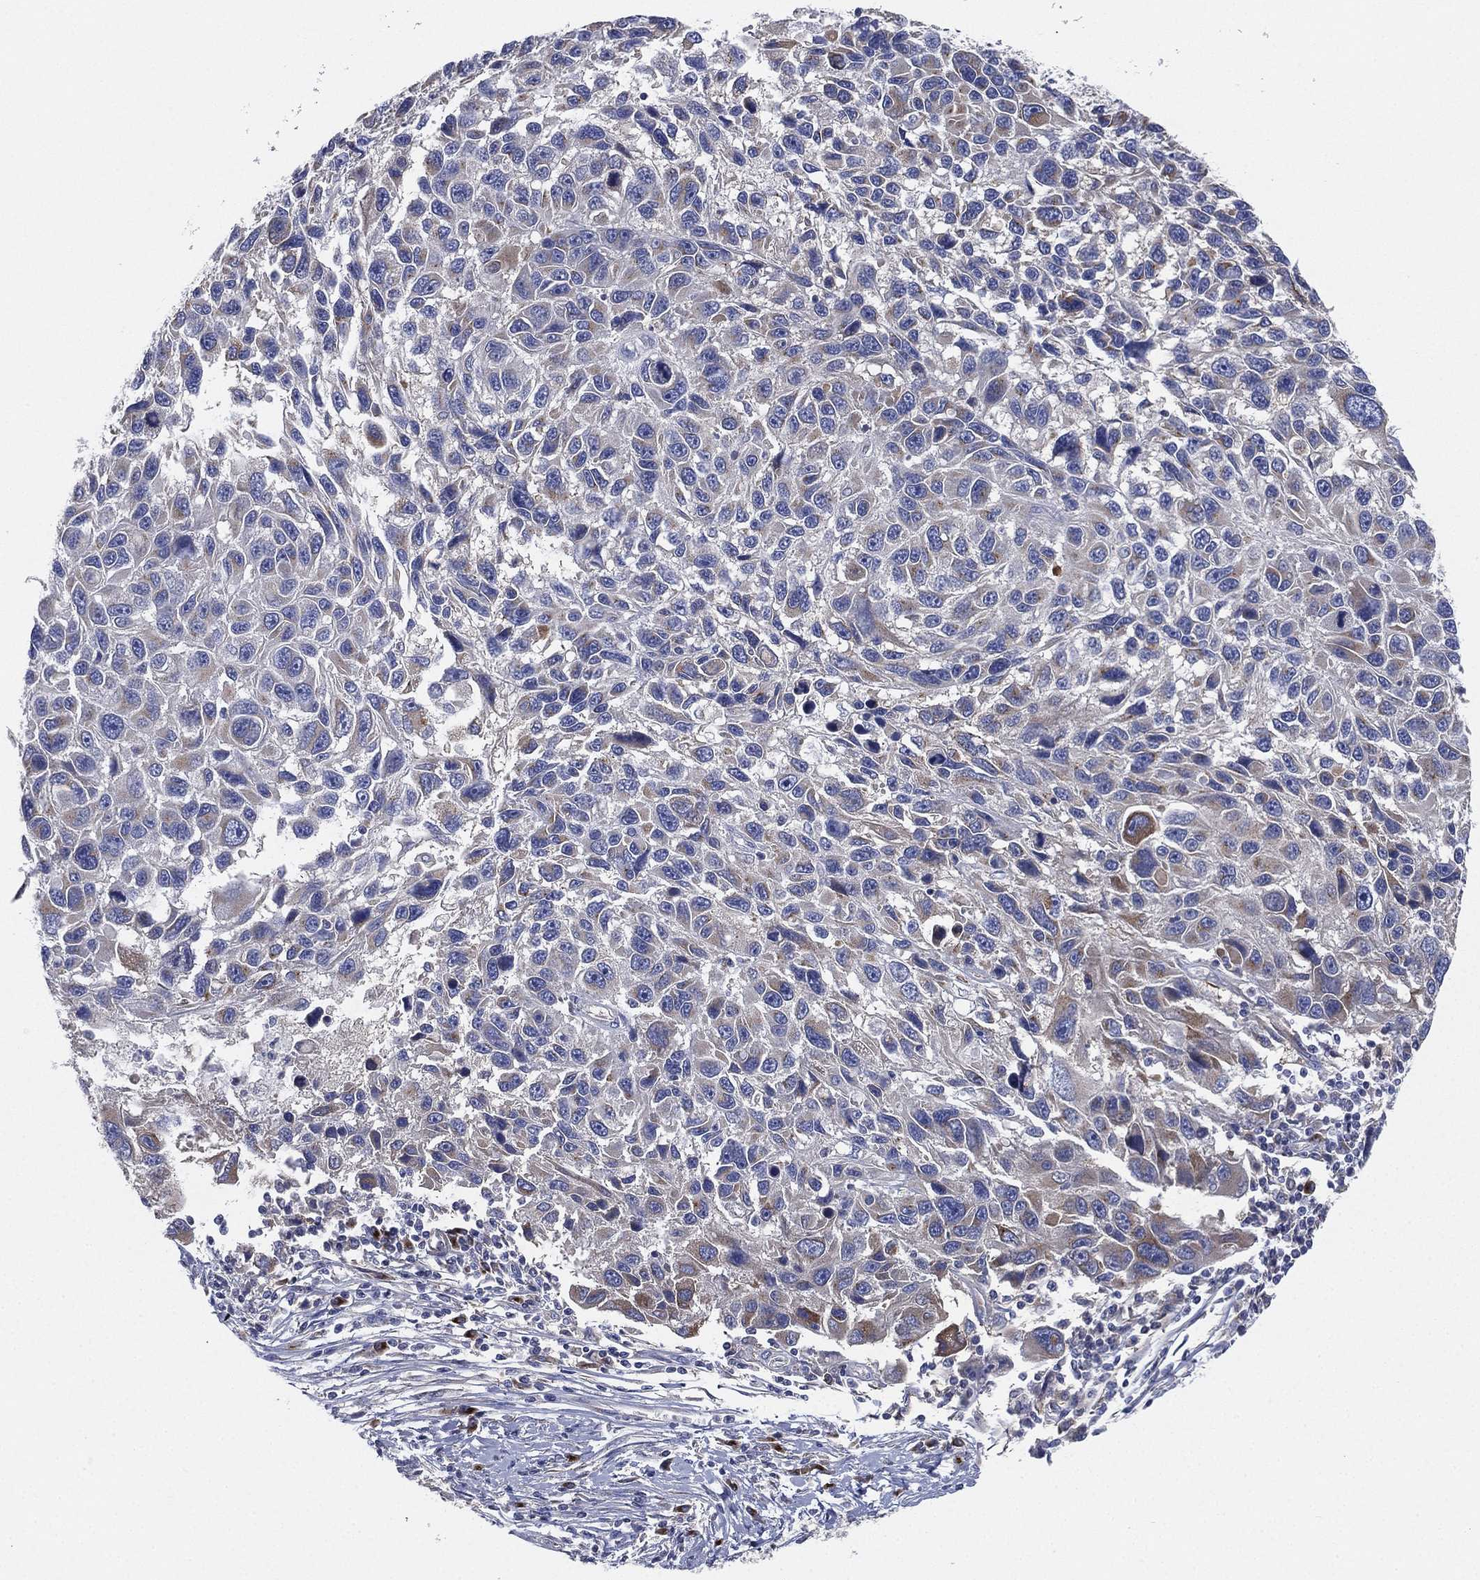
{"staining": {"intensity": "moderate", "quantity": "<25%", "location": "cytoplasmic/membranous"}, "tissue": "melanoma", "cell_type": "Tumor cells", "image_type": "cancer", "snomed": [{"axis": "morphology", "description": "Malignant melanoma, NOS"}, {"axis": "topography", "description": "Skin"}], "caption": "Immunohistochemical staining of malignant melanoma demonstrates moderate cytoplasmic/membranous protein positivity in approximately <25% of tumor cells.", "gene": "ATP8A2", "patient": {"sex": "male", "age": 53}}